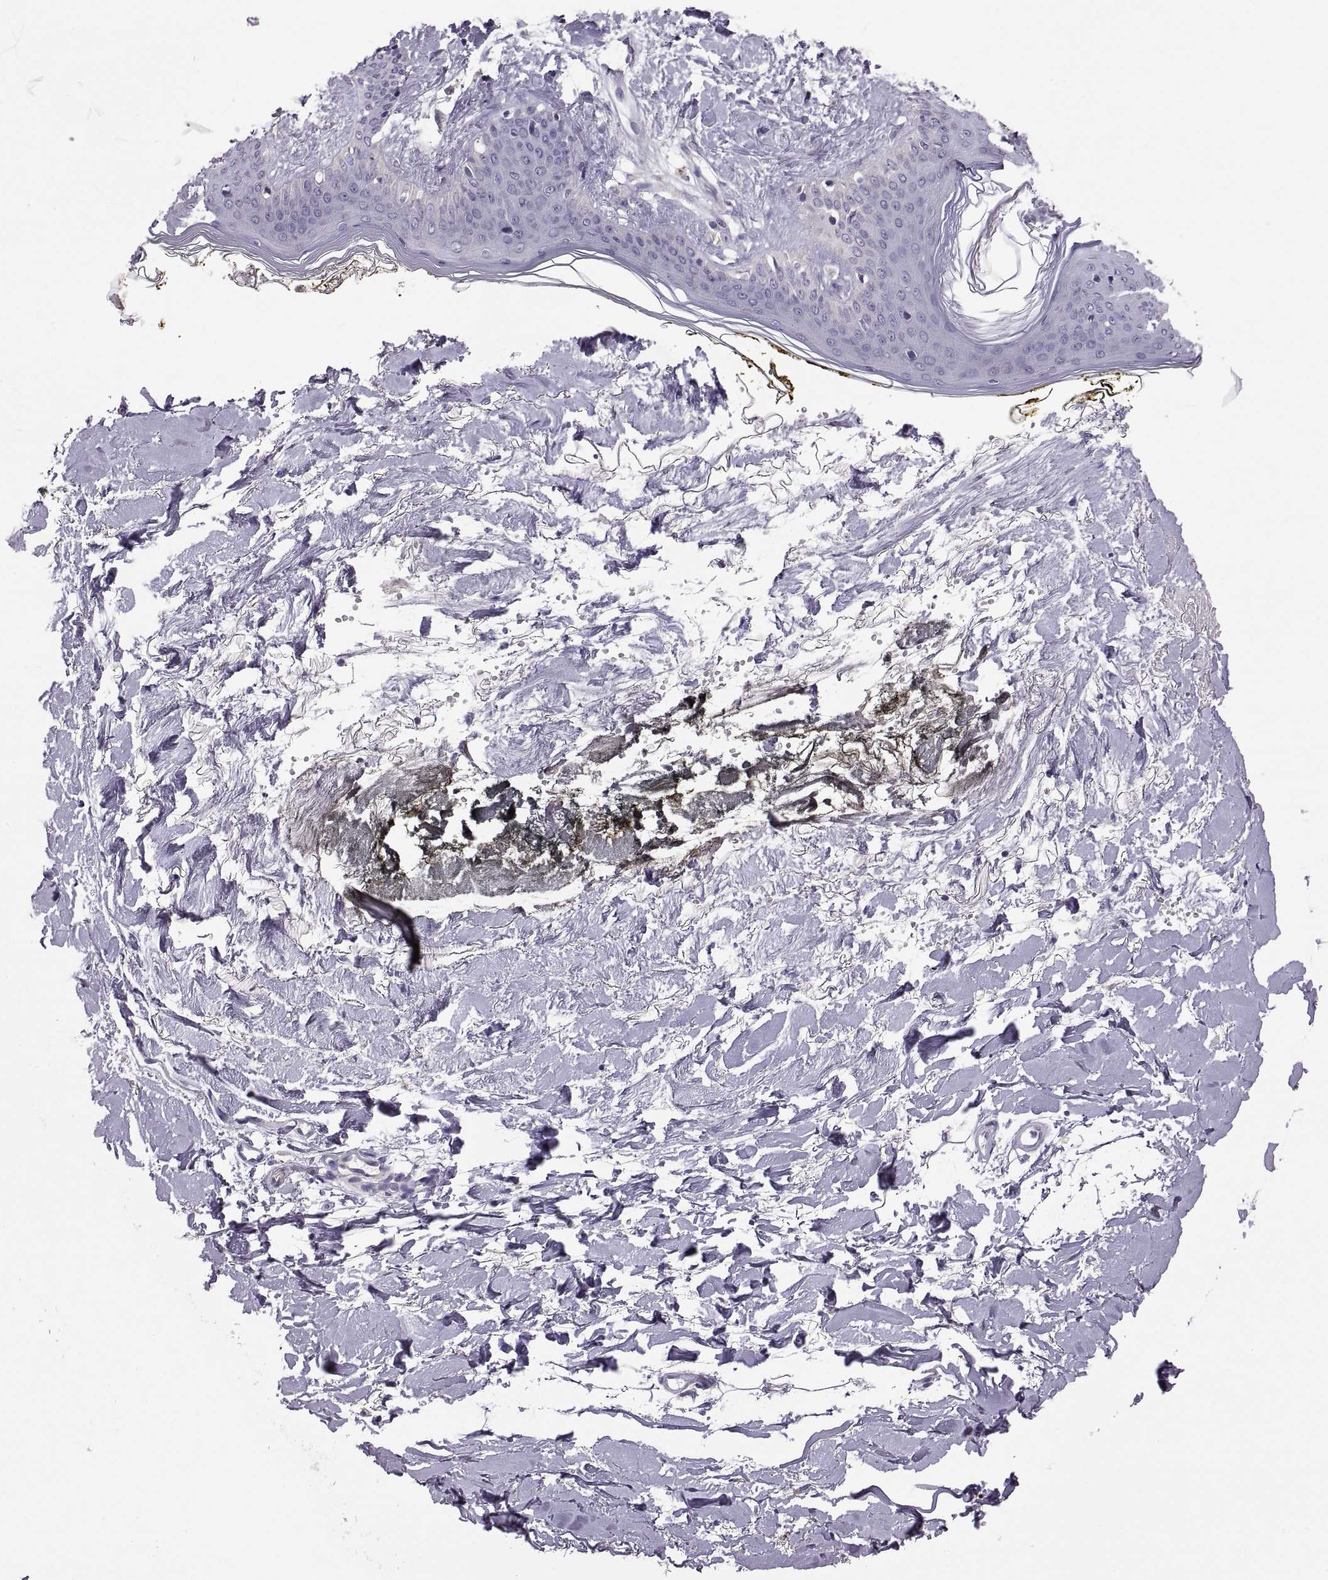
{"staining": {"intensity": "negative", "quantity": "none", "location": "none"}, "tissue": "skin", "cell_type": "Fibroblasts", "image_type": "normal", "snomed": [{"axis": "morphology", "description": "Normal tissue, NOS"}, {"axis": "topography", "description": "Skin"}], "caption": "This is a image of immunohistochemistry staining of benign skin, which shows no staining in fibroblasts. (DAB immunohistochemistry (IHC) with hematoxylin counter stain).", "gene": "ACSBG2", "patient": {"sex": "female", "age": 34}}